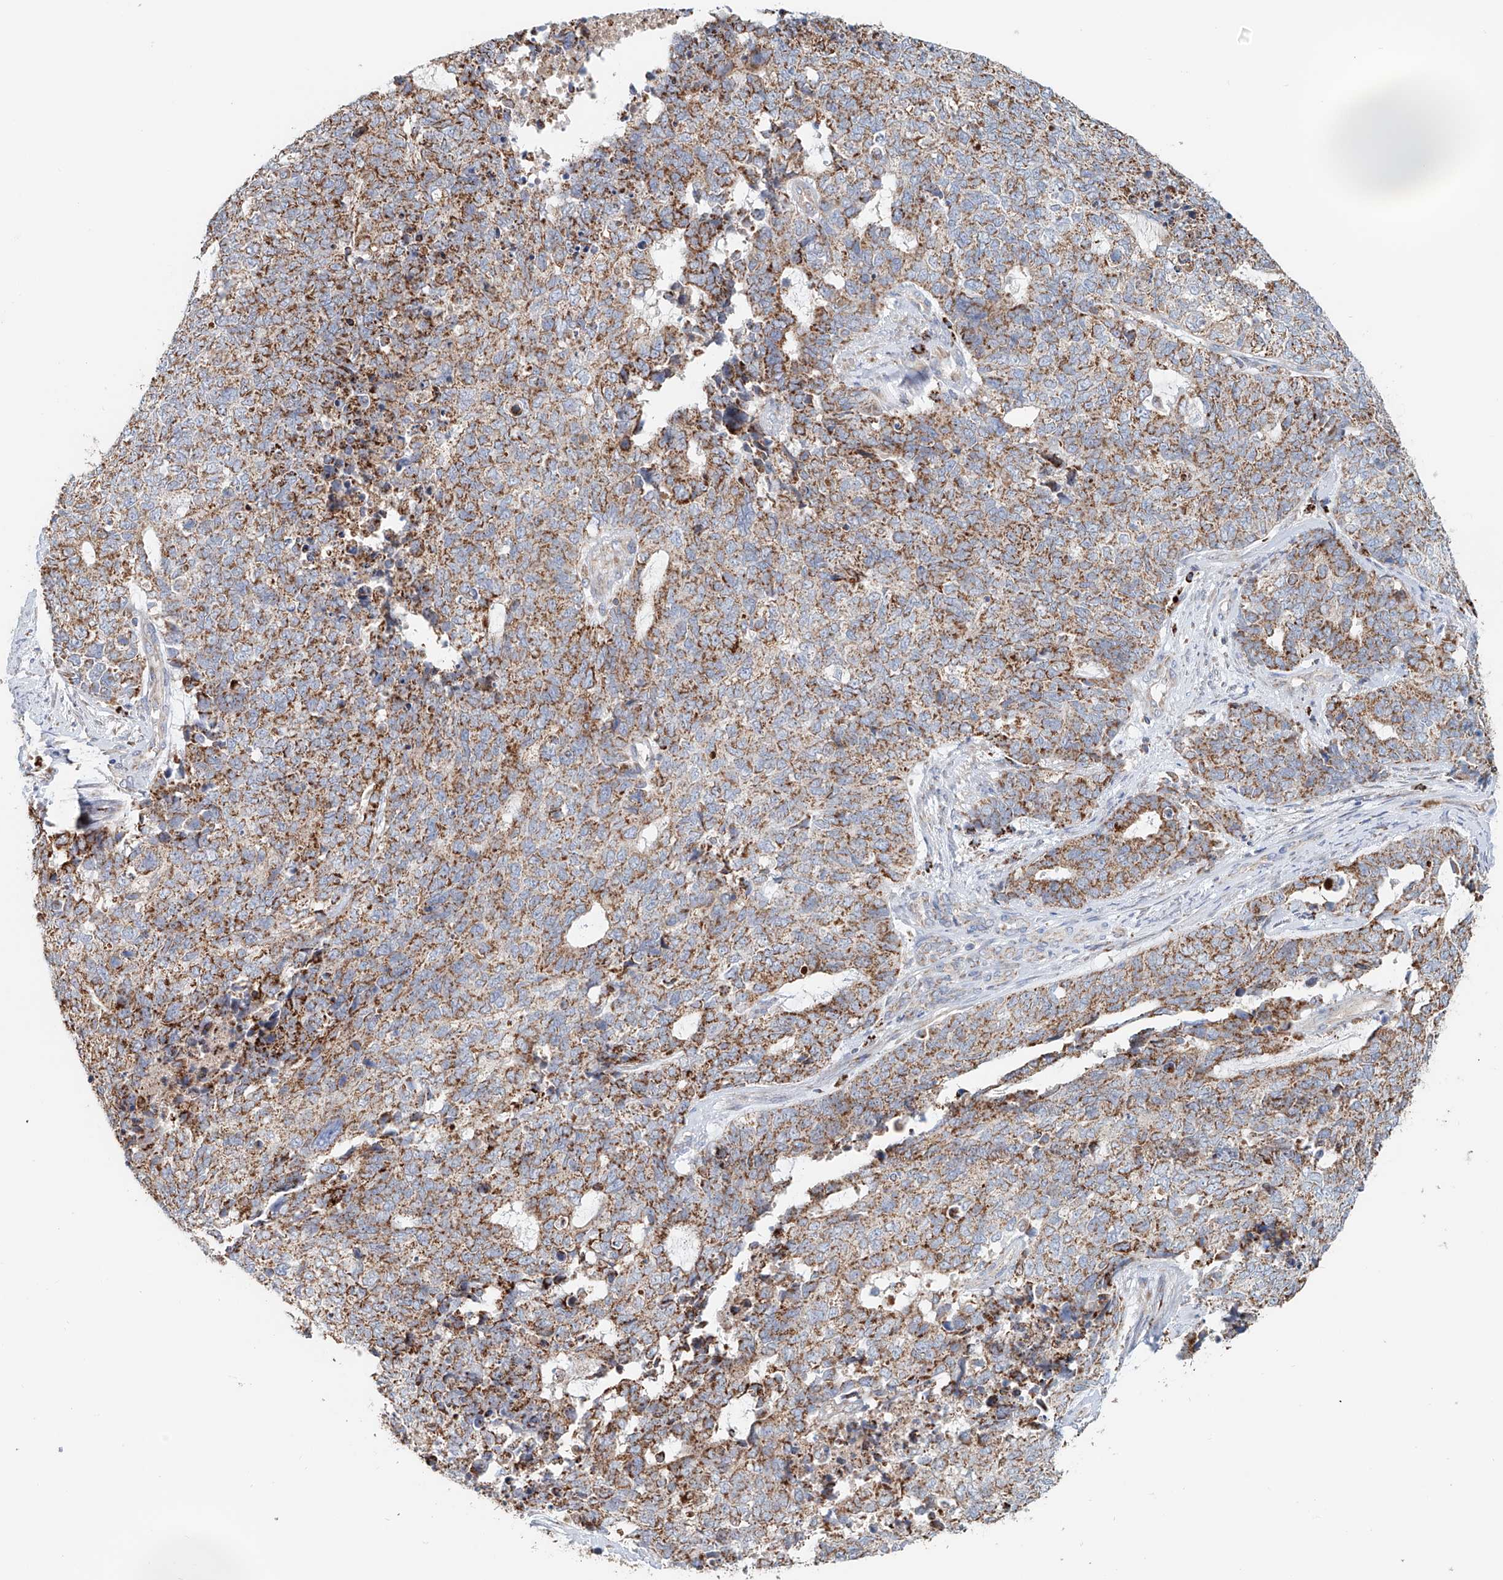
{"staining": {"intensity": "moderate", "quantity": ">75%", "location": "cytoplasmic/membranous"}, "tissue": "cervical cancer", "cell_type": "Tumor cells", "image_type": "cancer", "snomed": [{"axis": "morphology", "description": "Squamous cell carcinoma, NOS"}, {"axis": "topography", "description": "Cervix"}], "caption": "This histopathology image shows immunohistochemistry (IHC) staining of cervical cancer, with medium moderate cytoplasmic/membranous expression in about >75% of tumor cells.", "gene": "CARD10", "patient": {"sex": "female", "age": 63}}